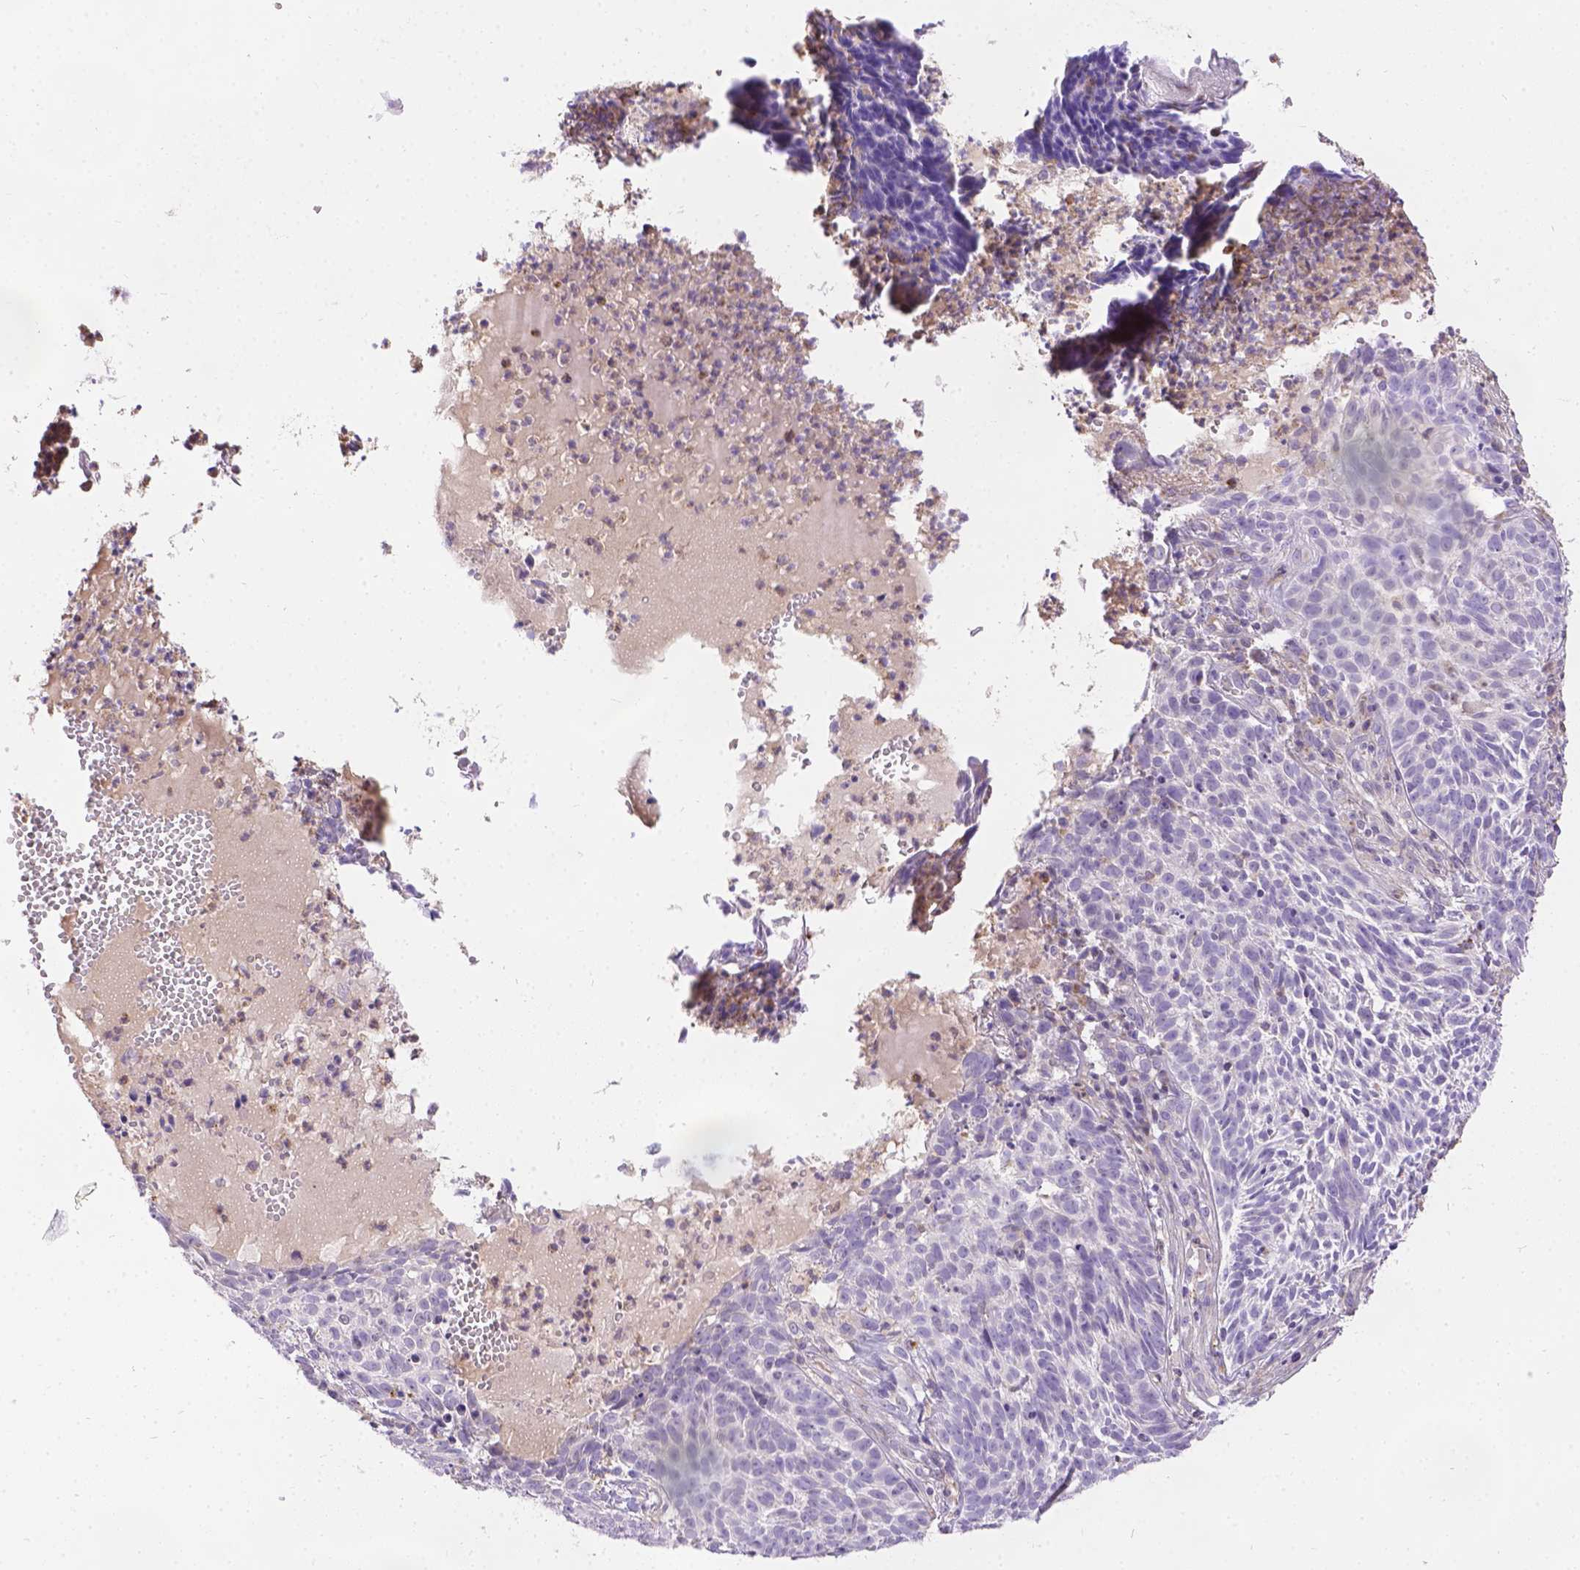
{"staining": {"intensity": "negative", "quantity": "none", "location": "none"}, "tissue": "skin cancer", "cell_type": "Tumor cells", "image_type": "cancer", "snomed": [{"axis": "morphology", "description": "Basal cell carcinoma"}, {"axis": "topography", "description": "Skin"}], "caption": "Human skin cancer (basal cell carcinoma) stained for a protein using IHC demonstrates no positivity in tumor cells.", "gene": "TM4SF18", "patient": {"sex": "male", "age": 90}}